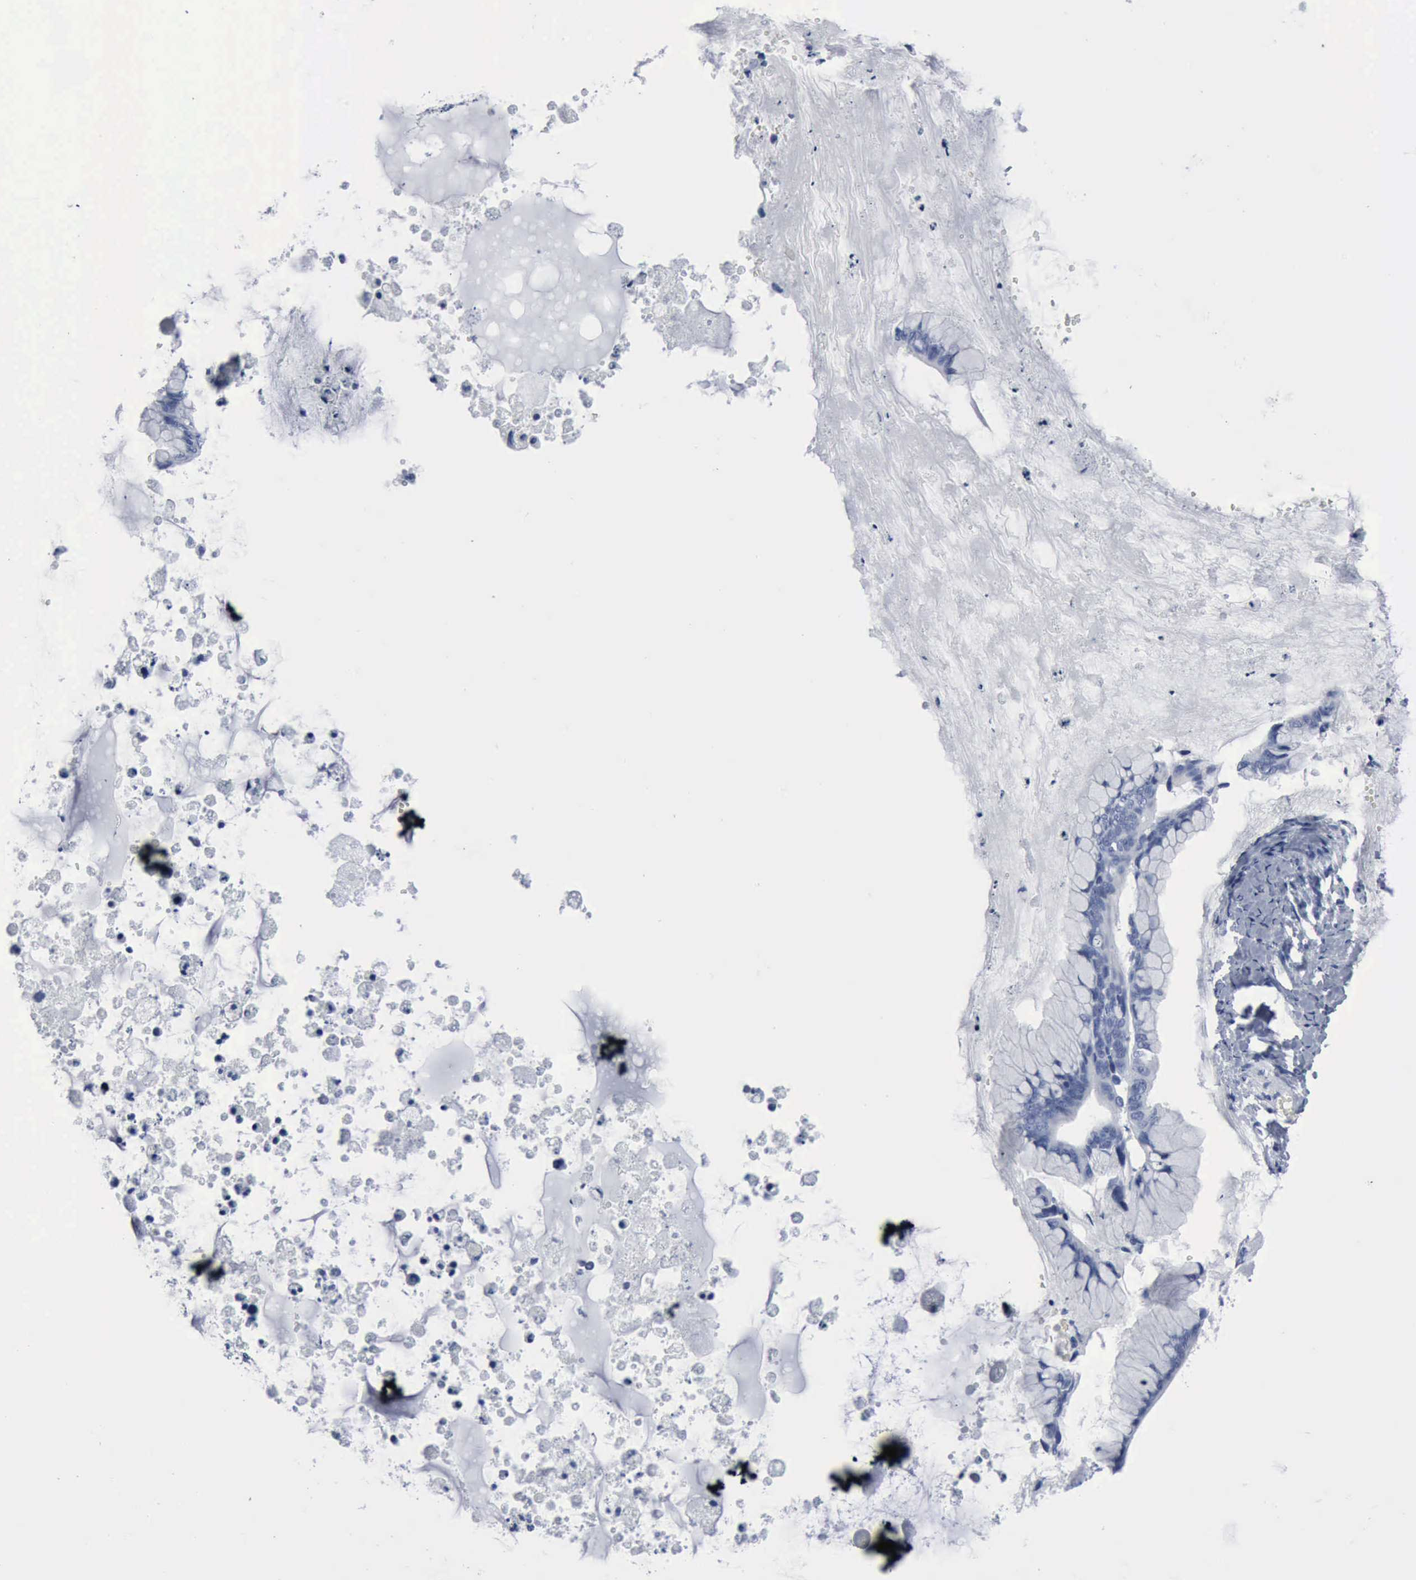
{"staining": {"intensity": "negative", "quantity": "none", "location": "none"}, "tissue": "ovarian cancer", "cell_type": "Tumor cells", "image_type": "cancer", "snomed": [{"axis": "morphology", "description": "Cystadenocarcinoma, mucinous, NOS"}, {"axis": "topography", "description": "Ovary"}], "caption": "DAB (3,3'-diaminobenzidine) immunohistochemical staining of human ovarian mucinous cystadenocarcinoma reveals no significant expression in tumor cells. Brightfield microscopy of immunohistochemistry (IHC) stained with DAB (3,3'-diaminobenzidine) (brown) and hematoxylin (blue), captured at high magnification.", "gene": "DMD", "patient": {"sex": "female", "age": 36}}